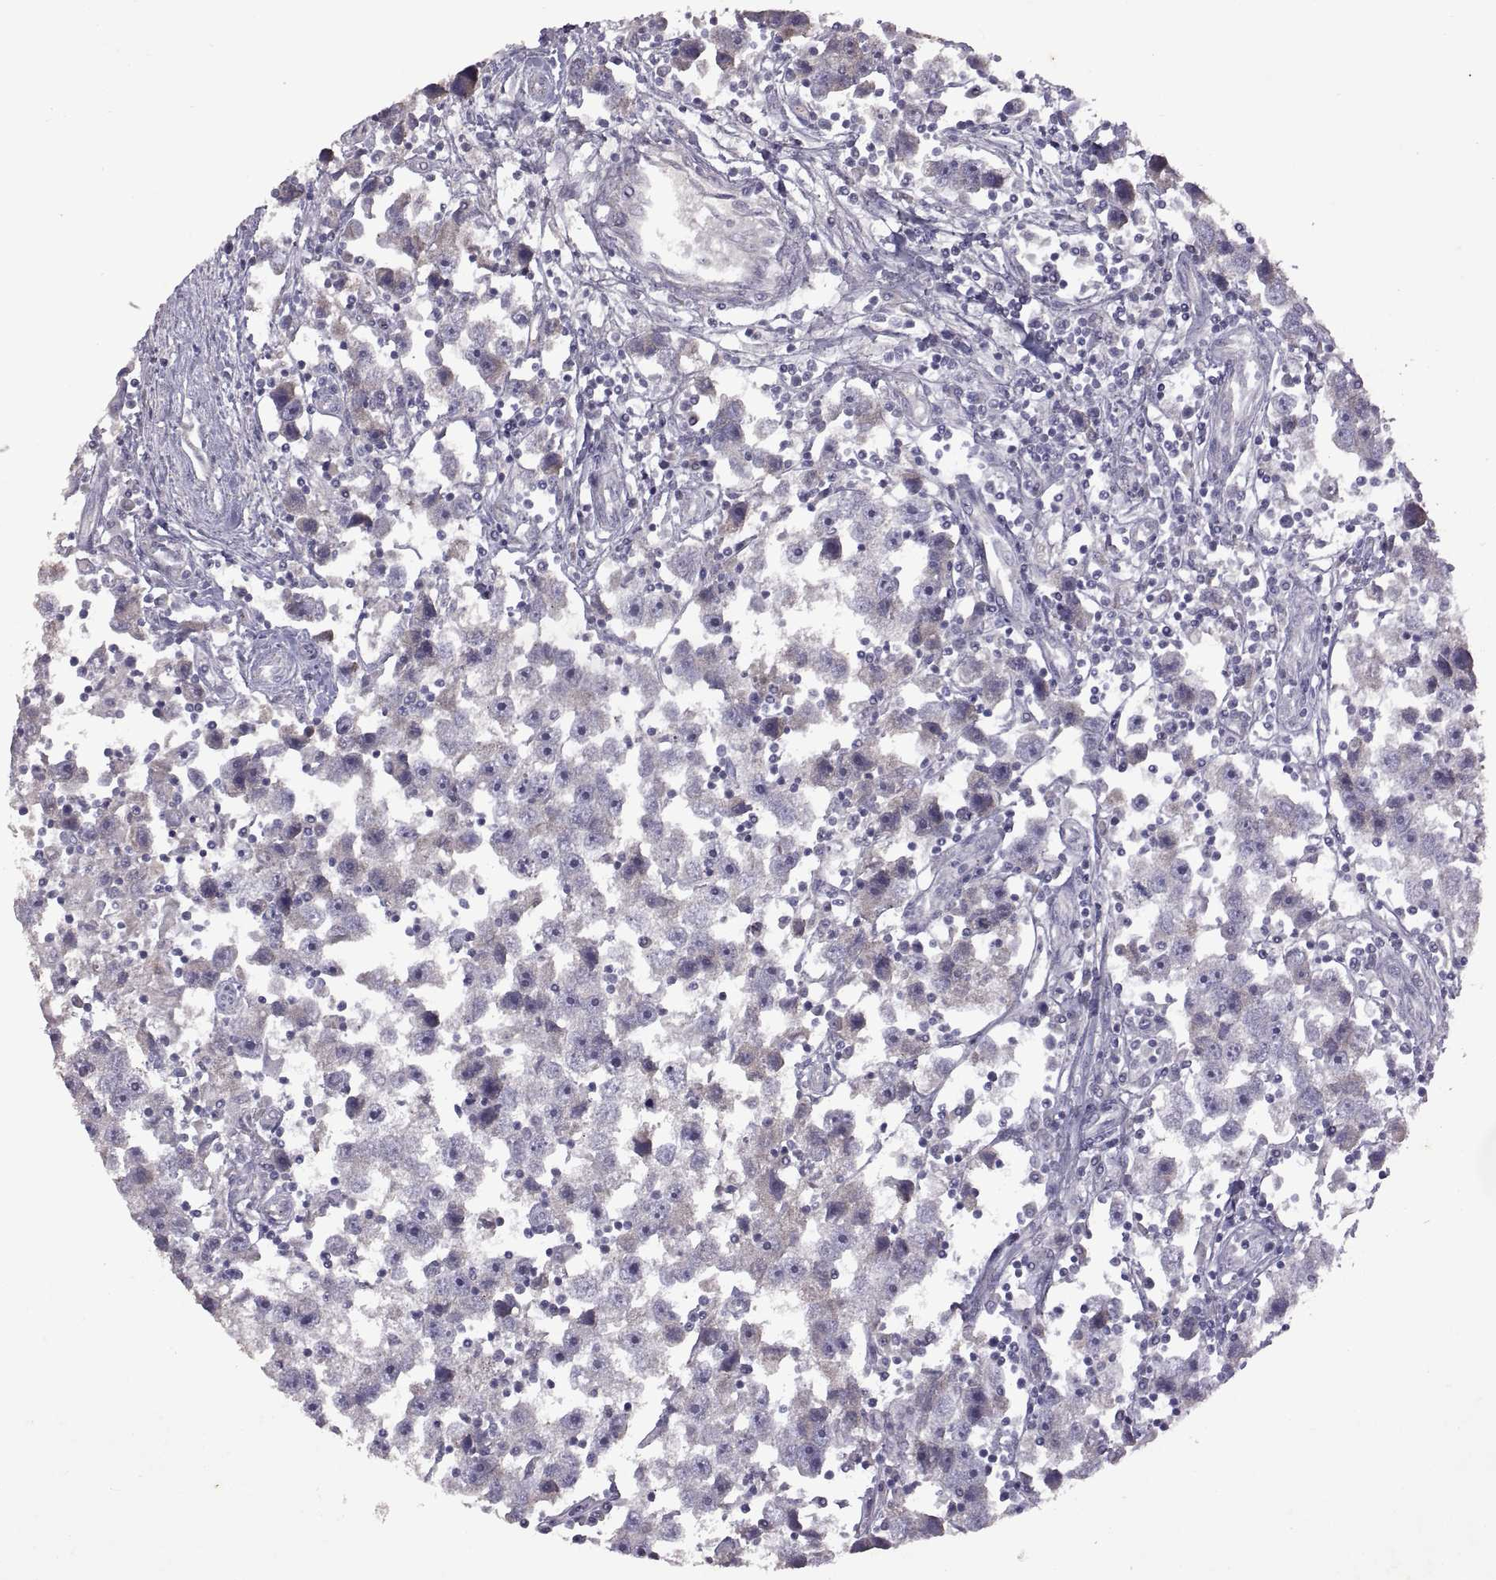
{"staining": {"intensity": "negative", "quantity": "none", "location": "none"}, "tissue": "testis cancer", "cell_type": "Tumor cells", "image_type": "cancer", "snomed": [{"axis": "morphology", "description": "Seminoma, NOS"}, {"axis": "topography", "description": "Testis"}], "caption": "IHC image of neoplastic tissue: human seminoma (testis) stained with DAB (3,3'-diaminobenzidine) reveals no significant protein positivity in tumor cells. (Immunohistochemistry, brightfield microscopy, high magnification).", "gene": "DEFB136", "patient": {"sex": "male", "age": 30}}